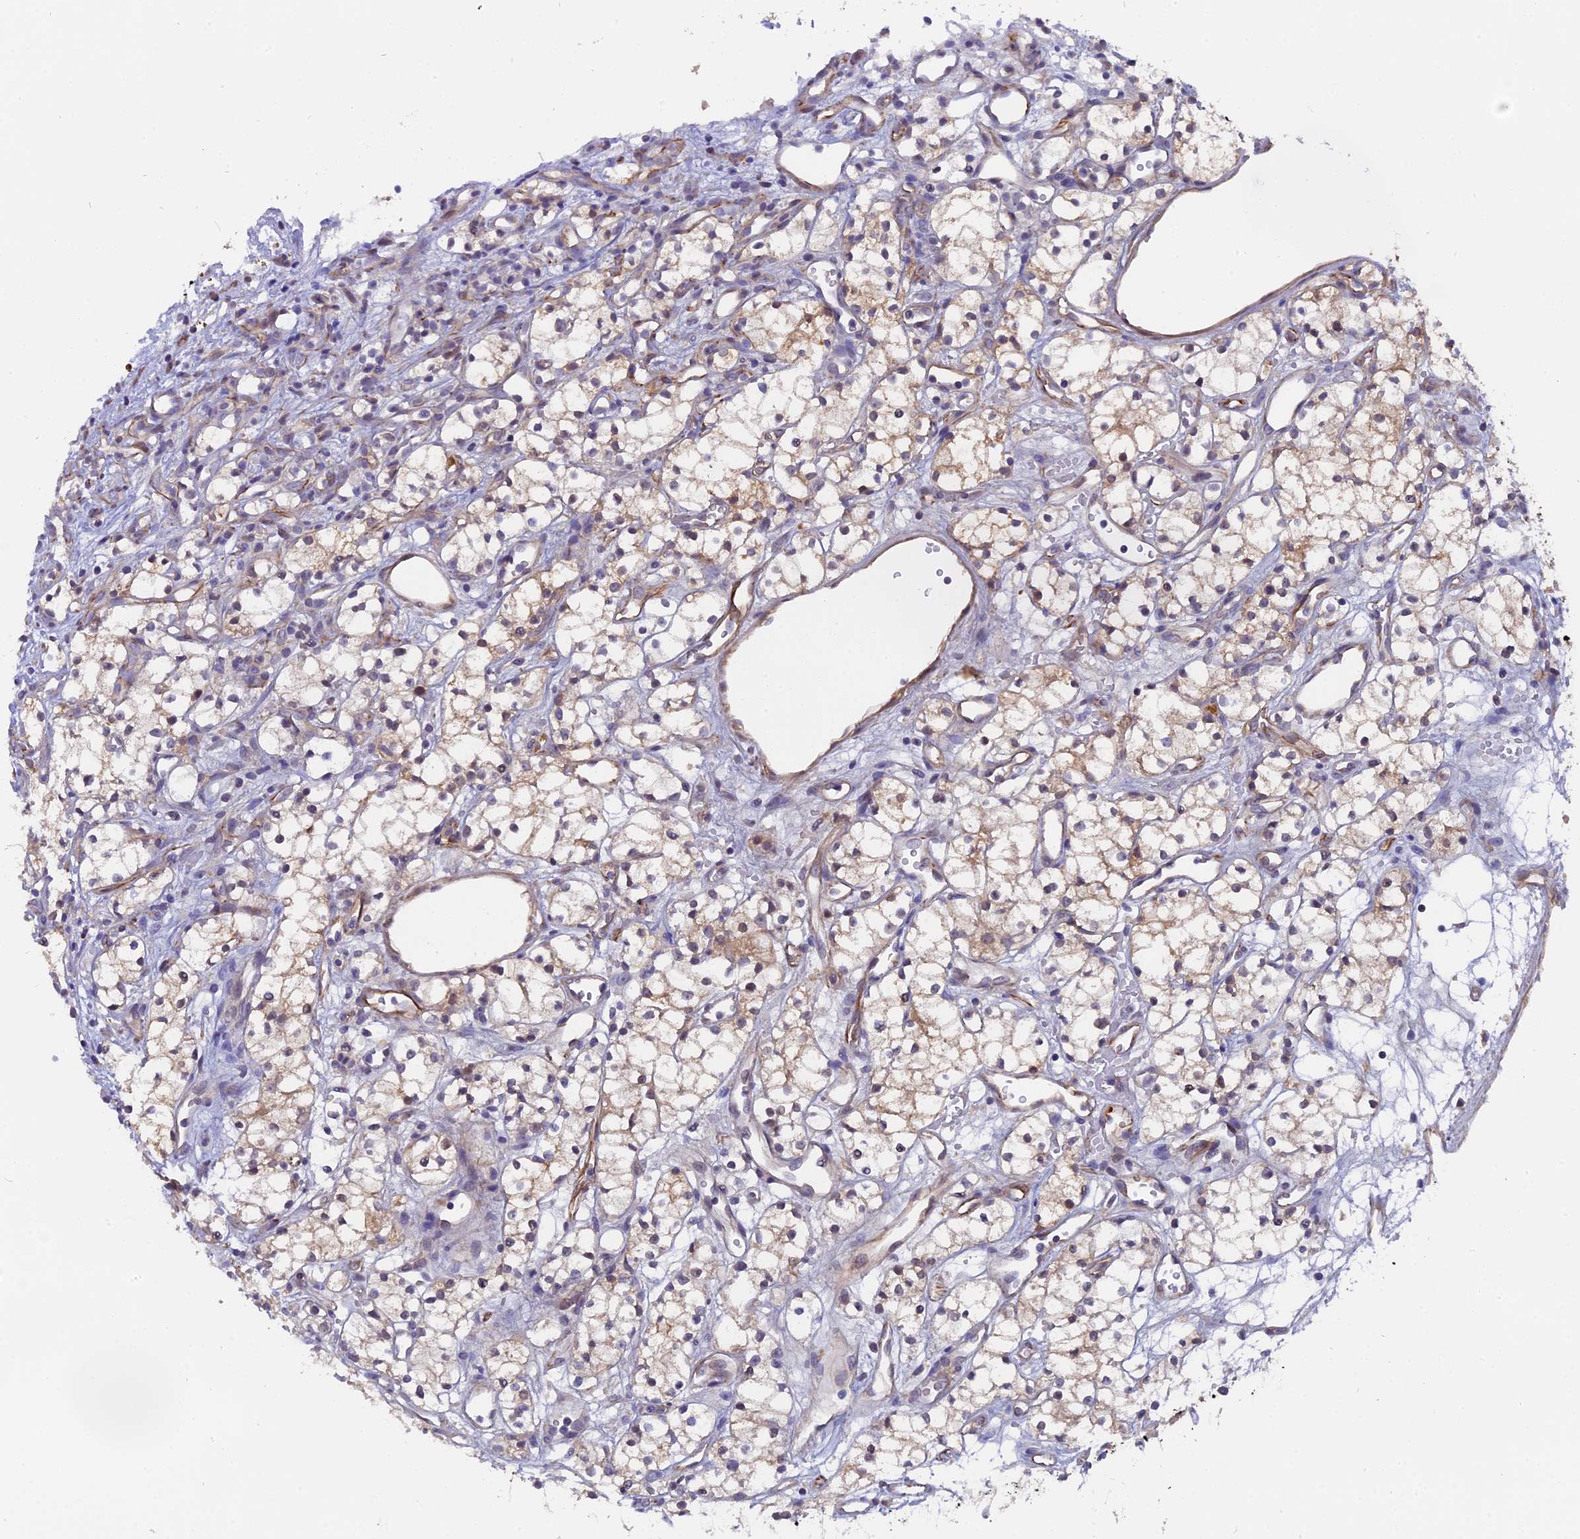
{"staining": {"intensity": "weak", "quantity": "<25%", "location": "cytoplasmic/membranous"}, "tissue": "renal cancer", "cell_type": "Tumor cells", "image_type": "cancer", "snomed": [{"axis": "morphology", "description": "Adenocarcinoma, NOS"}, {"axis": "topography", "description": "Kidney"}], "caption": "An image of renal adenocarcinoma stained for a protein demonstrates no brown staining in tumor cells. (DAB immunohistochemistry (IHC), high magnification).", "gene": "FAM118B", "patient": {"sex": "male", "age": 59}}